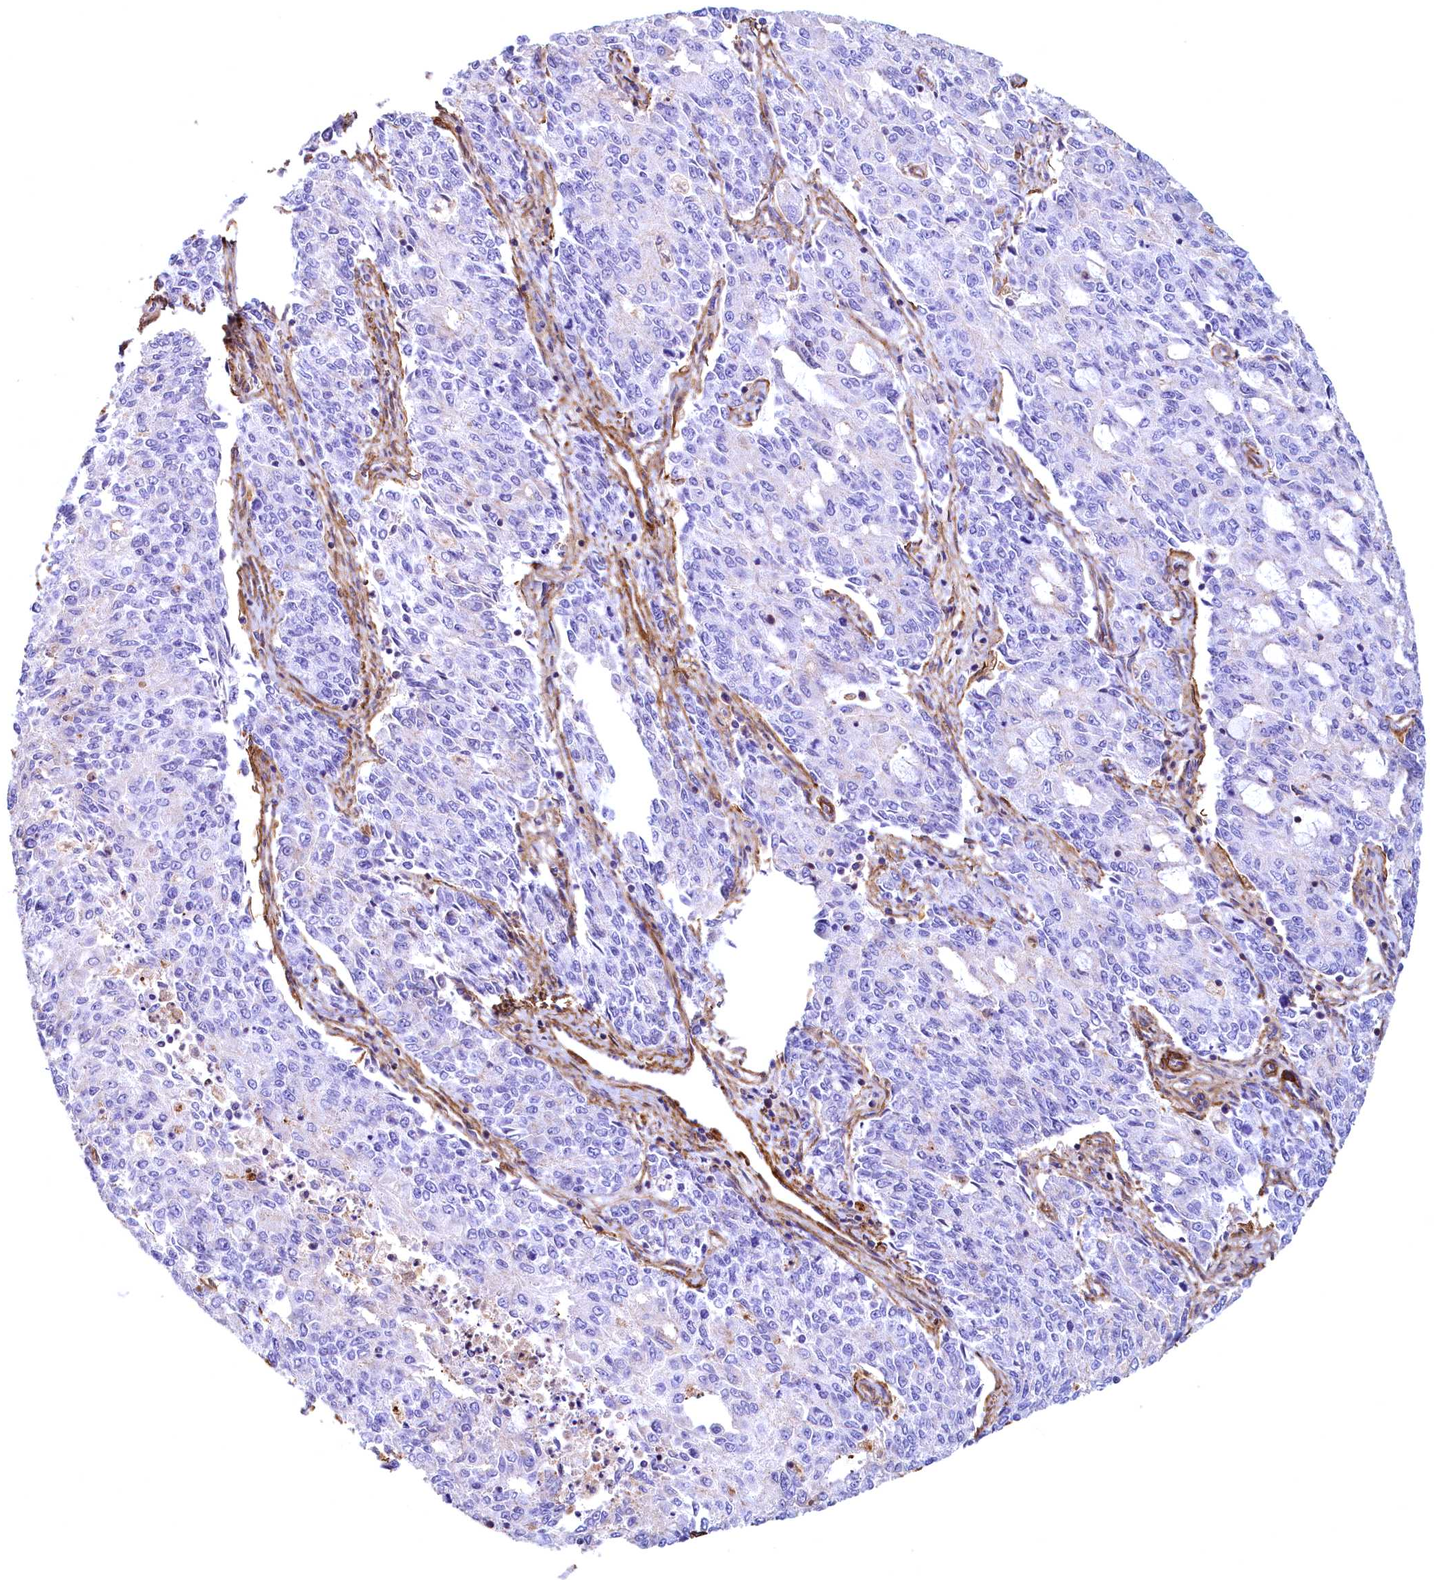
{"staining": {"intensity": "negative", "quantity": "none", "location": "none"}, "tissue": "endometrial cancer", "cell_type": "Tumor cells", "image_type": "cancer", "snomed": [{"axis": "morphology", "description": "Adenocarcinoma, NOS"}, {"axis": "topography", "description": "Endometrium"}], "caption": "Tumor cells are negative for protein expression in human endometrial adenocarcinoma. (IHC, brightfield microscopy, high magnification).", "gene": "THBS1", "patient": {"sex": "female", "age": 50}}